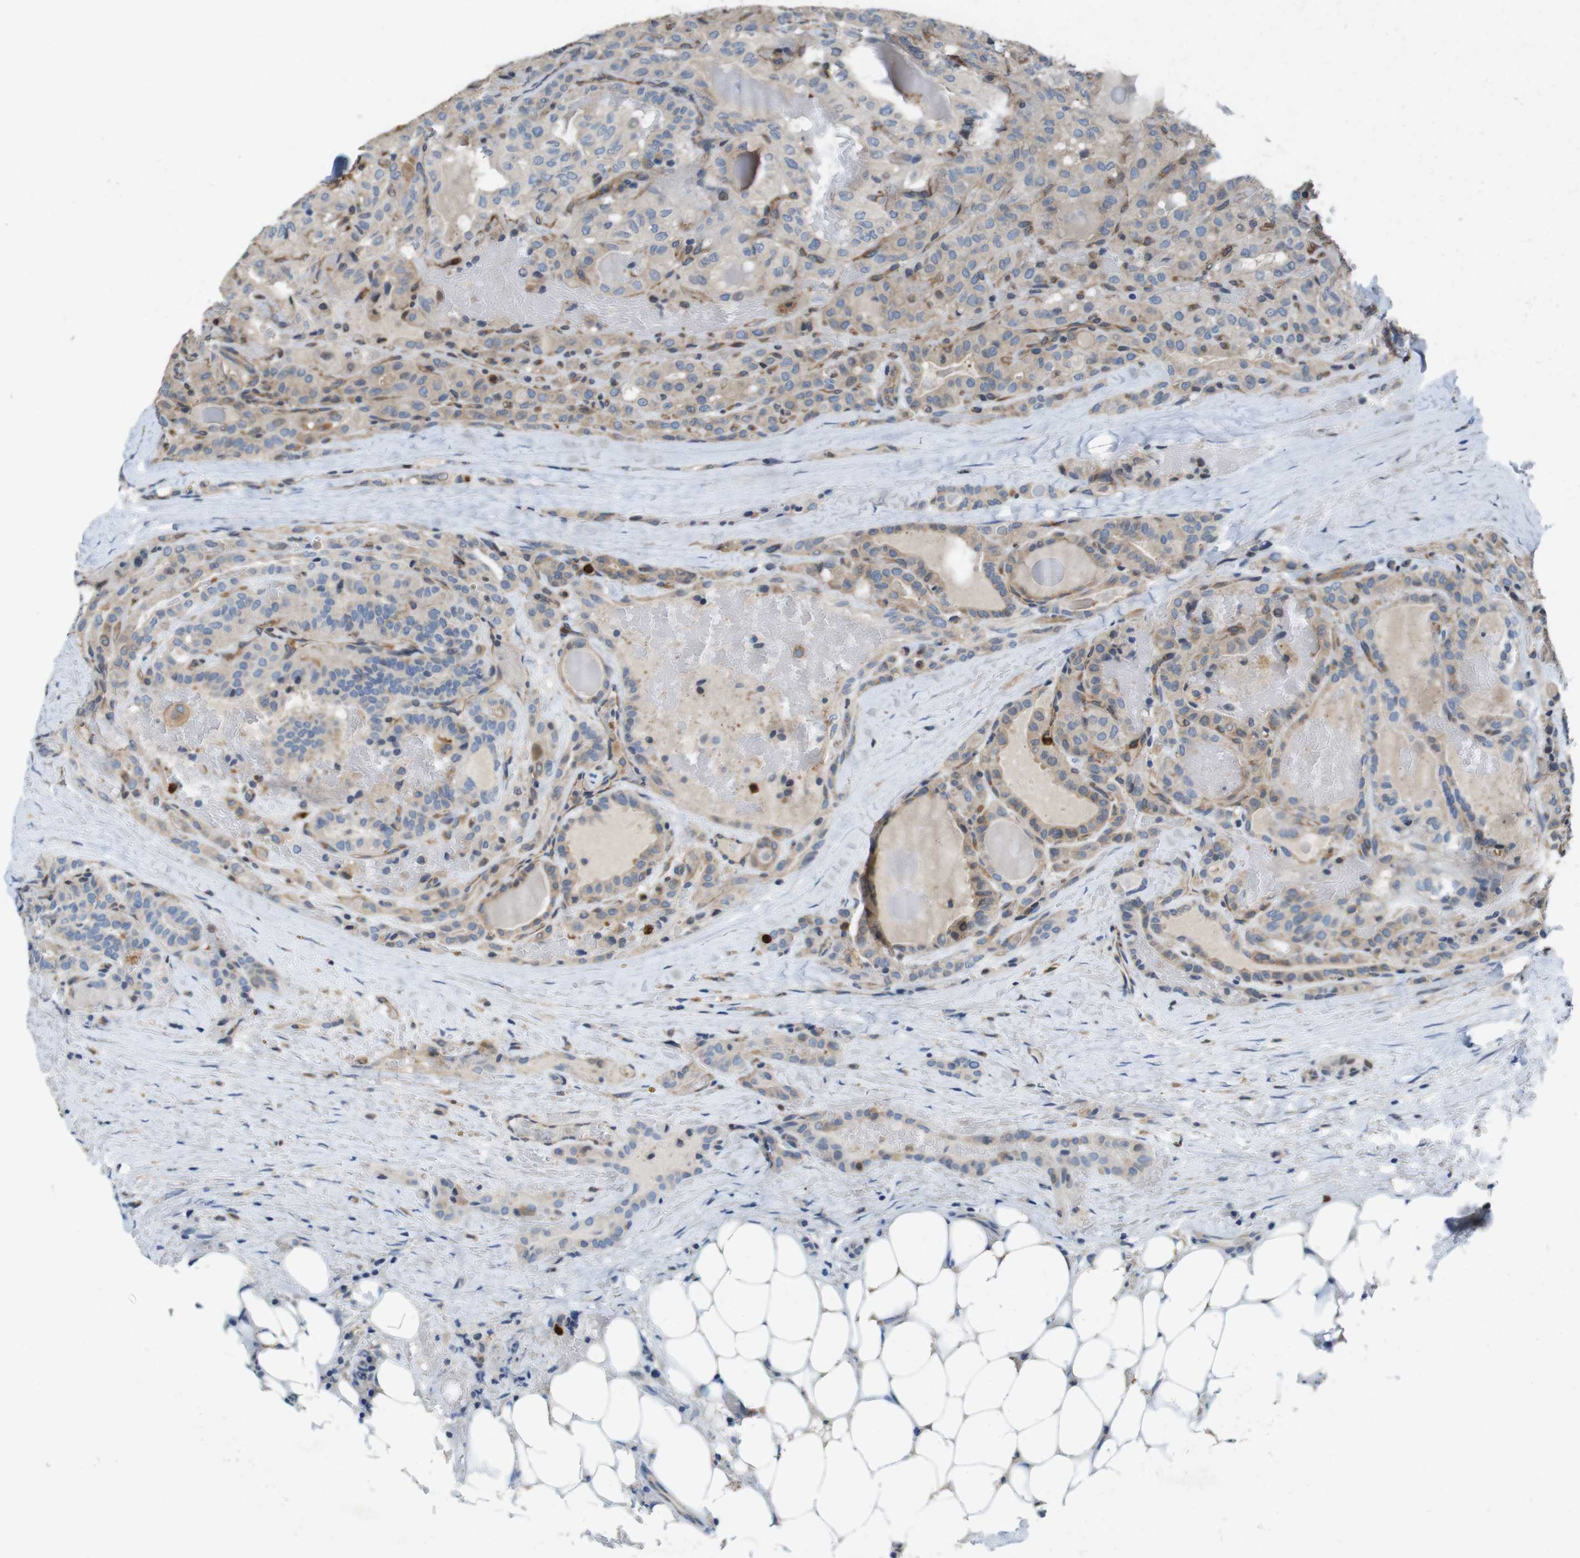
{"staining": {"intensity": "weak", "quantity": ">75%", "location": "cytoplasmic/membranous"}, "tissue": "head and neck cancer", "cell_type": "Tumor cells", "image_type": "cancer", "snomed": [{"axis": "morphology", "description": "Squamous cell carcinoma, NOS"}, {"axis": "topography", "description": "Oral tissue"}, {"axis": "topography", "description": "Head-Neck"}], "caption": "Immunohistochemical staining of human head and neck cancer (squamous cell carcinoma) reveals low levels of weak cytoplasmic/membranous protein positivity in approximately >75% of tumor cells.", "gene": "PCDH10", "patient": {"sex": "female", "age": 50}}